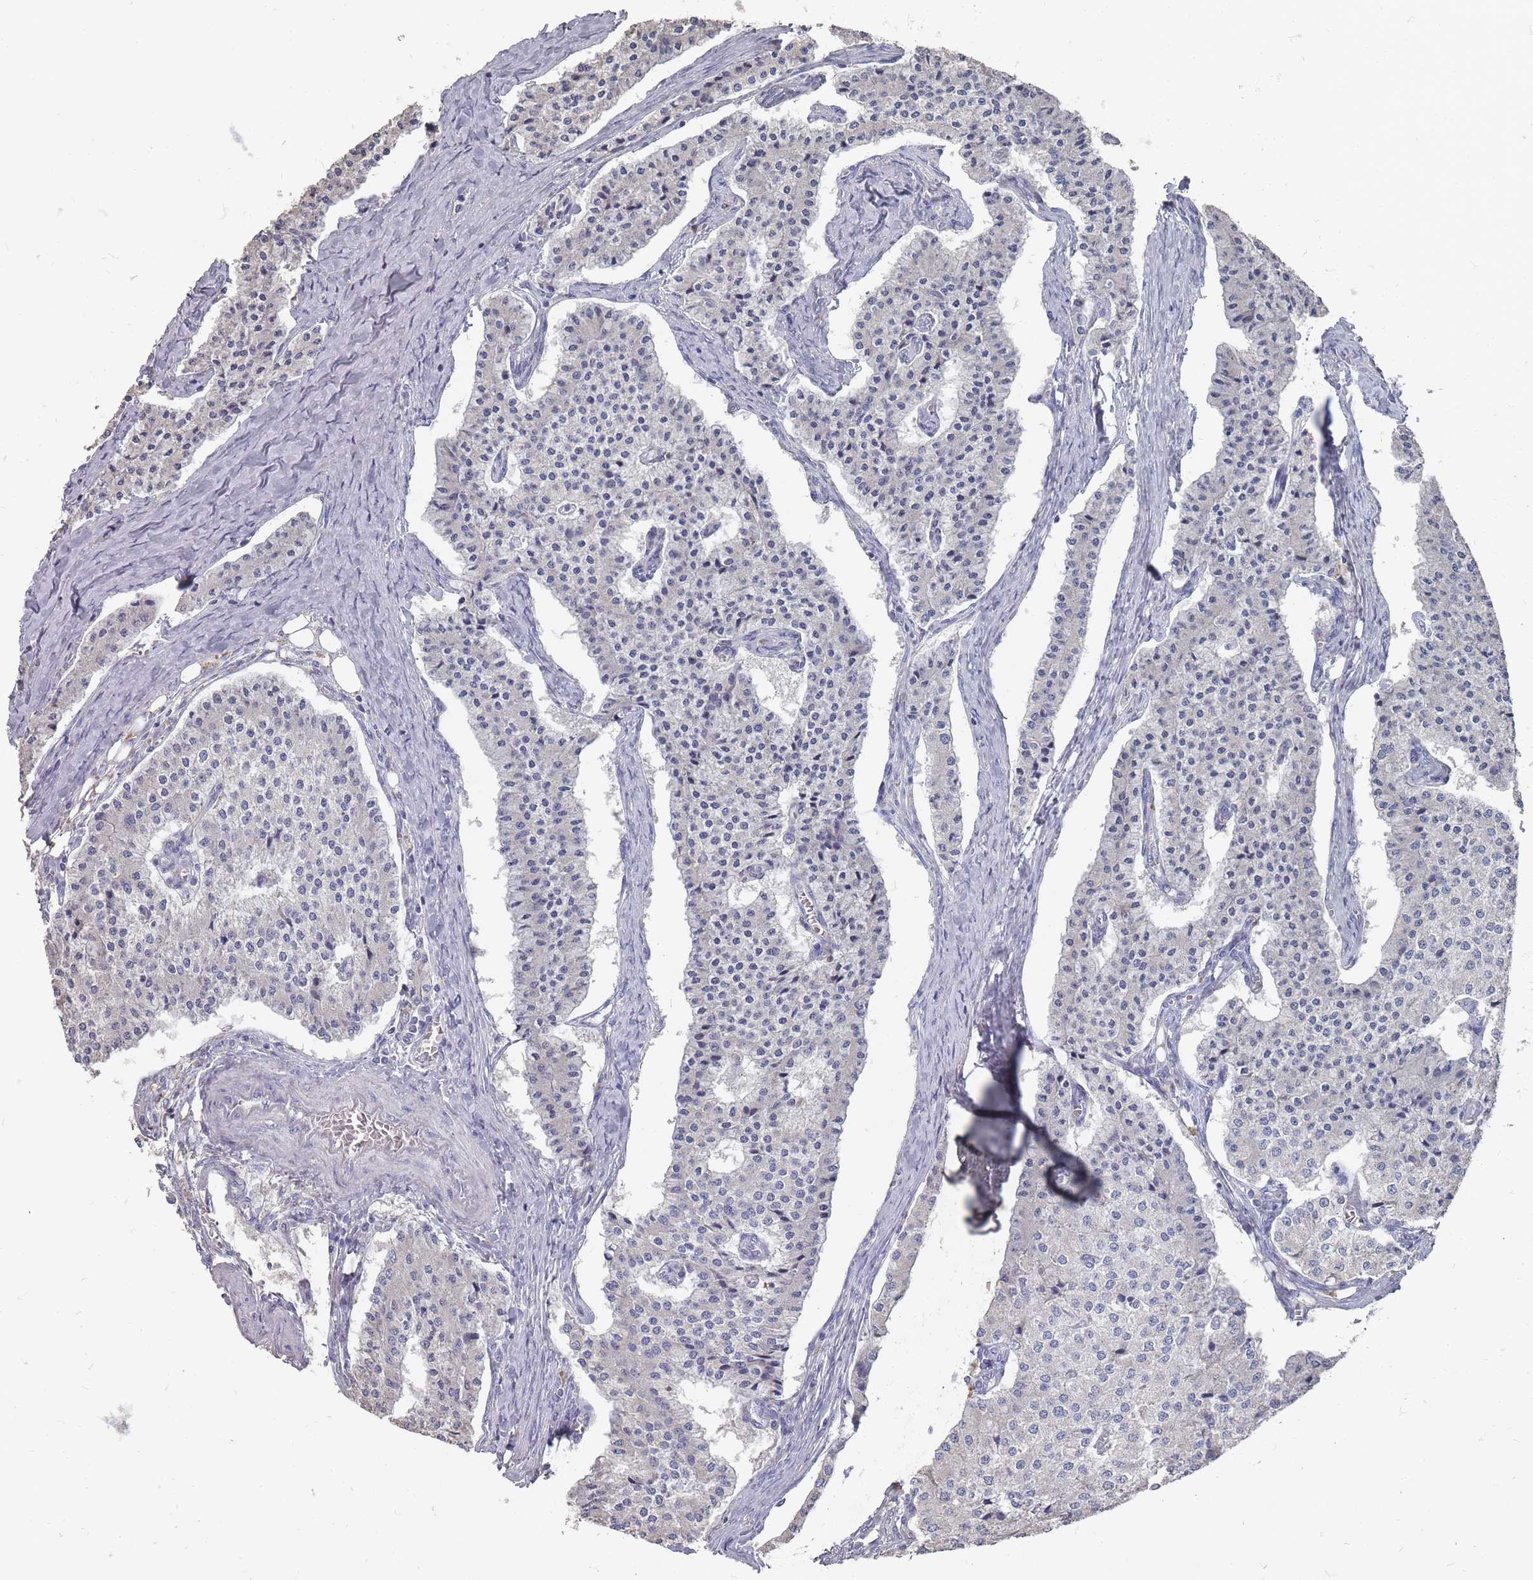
{"staining": {"intensity": "negative", "quantity": "none", "location": "none"}, "tissue": "carcinoid", "cell_type": "Tumor cells", "image_type": "cancer", "snomed": [{"axis": "morphology", "description": "Carcinoid, malignant, NOS"}, {"axis": "topography", "description": "Colon"}], "caption": "Immunohistochemistry histopathology image of human carcinoid stained for a protein (brown), which demonstrates no staining in tumor cells.", "gene": "OTULINL", "patient": {"sex": "female", "age": 52}}